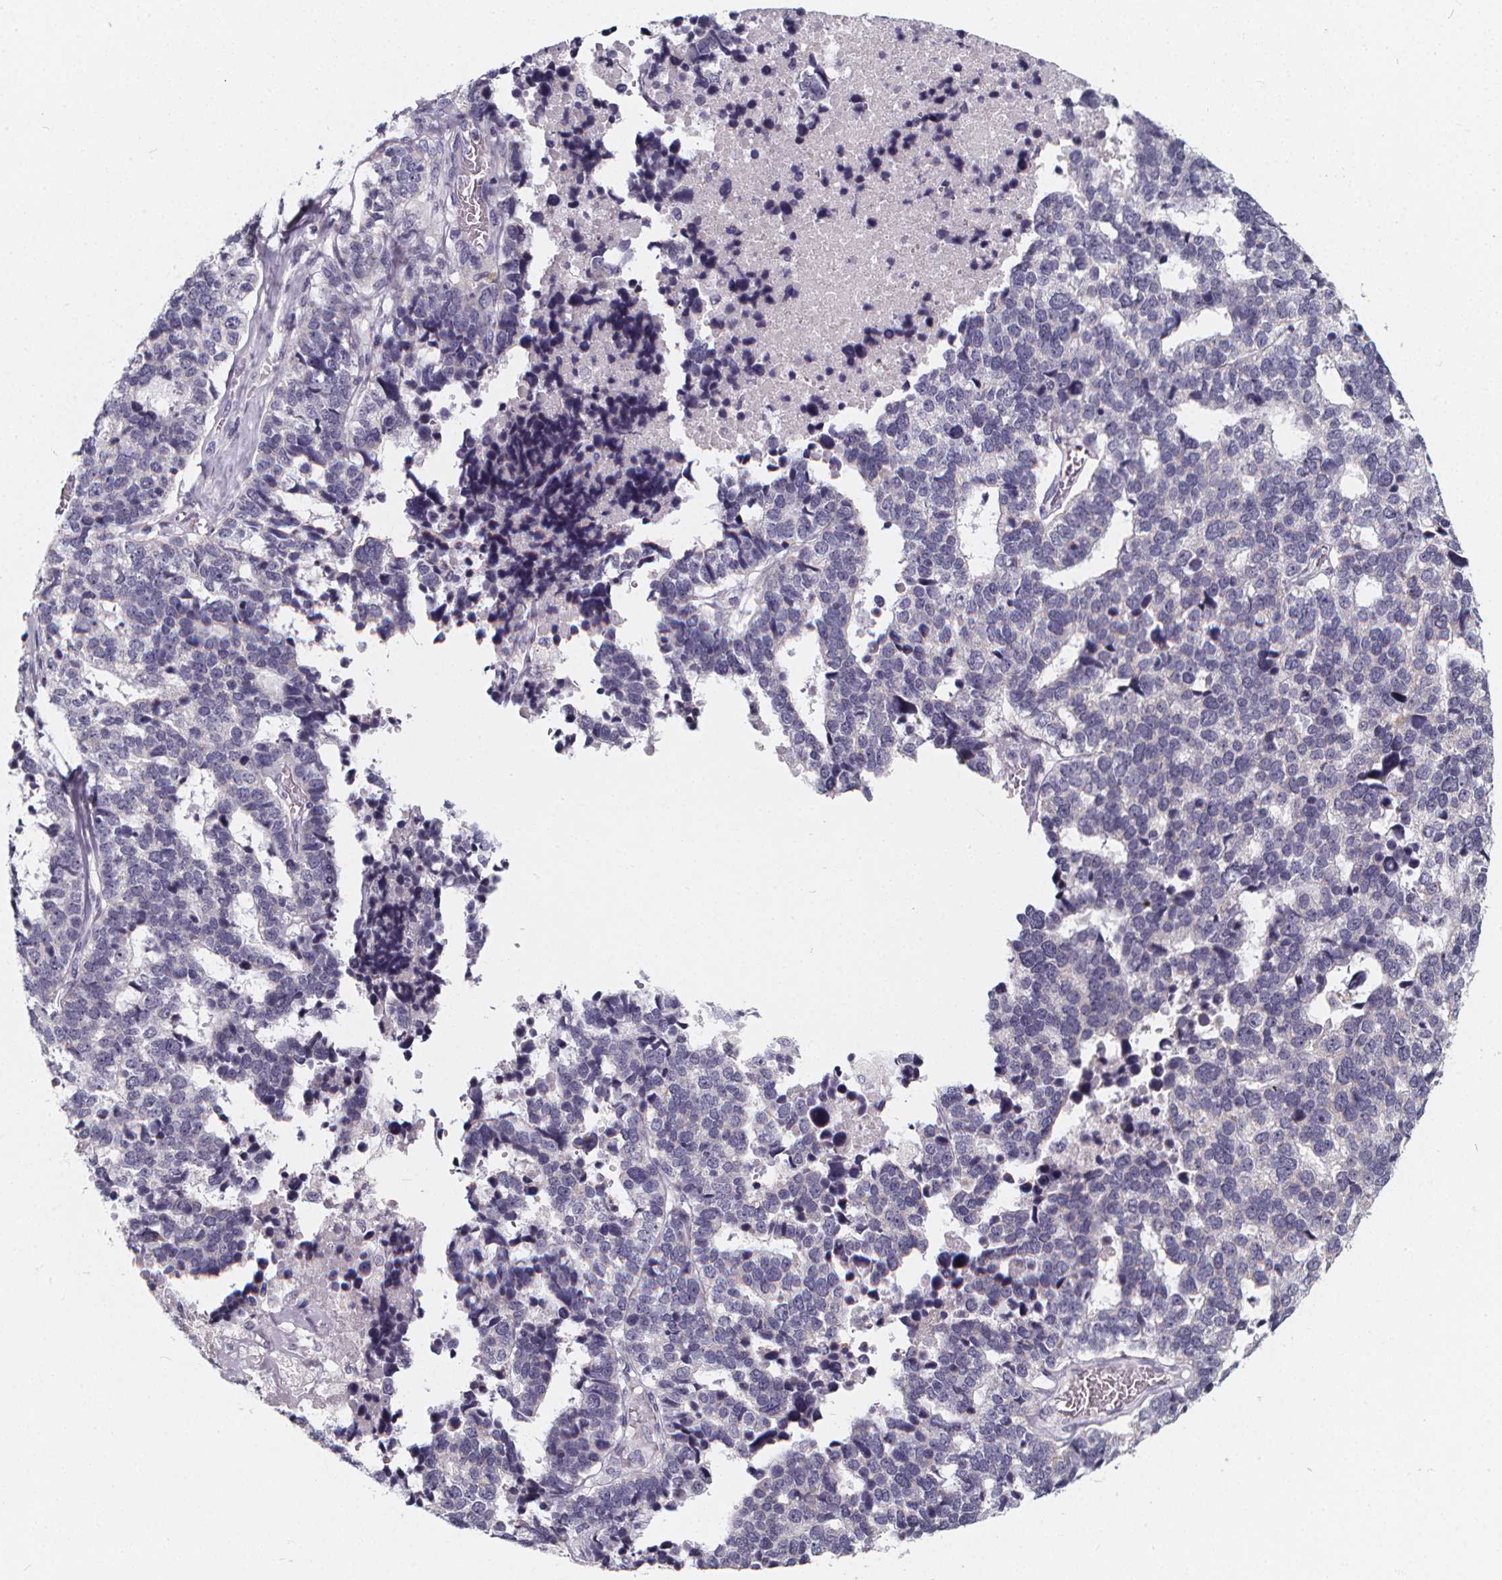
{"staining": {"intensity": "negative", "quantity": "none", "location": "none"}, "tissue": "stomach cancer", "cell_type": "Tumor cells", "image_type": "cancer", "snomed": [{"axis": "morphology", "description": "Adenocarcinoma, NOS"}, {"axis": "topography", "description": "Stomach"}], "caption": "Adenocarcinoma (stomach) was stained to show a protein in brown. There is no significant staining in tumor cells.", "gene": "SPEF2", "patient": {"sex": "male", "age": 69}}